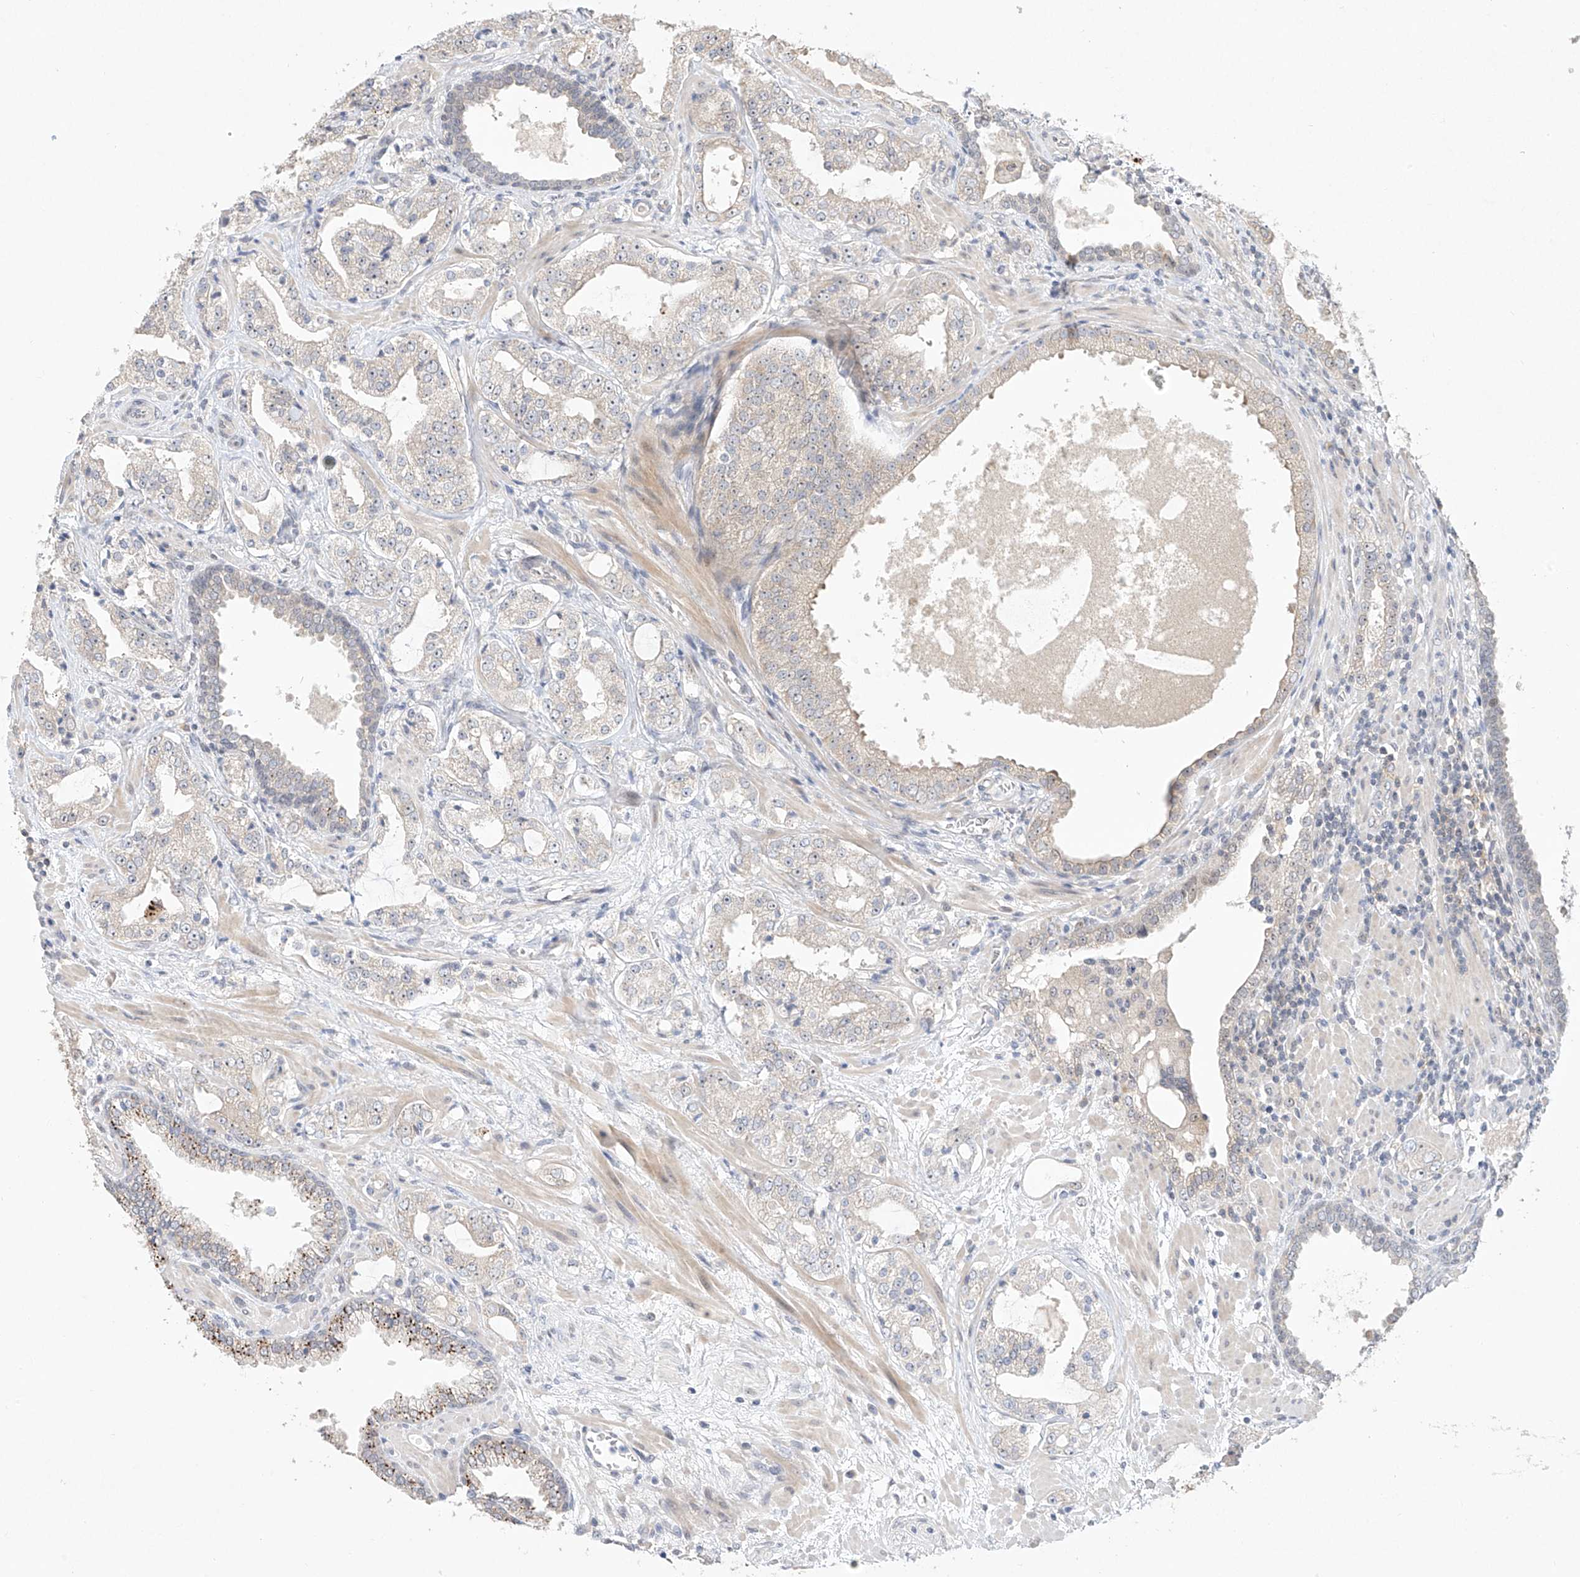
{"staining": {"intensity": "negative", "quantity": "none", "location": "none"}, "tissue": "prostate cancer", "cell_type": "Tumor cells", "image_type": "cancer", "snomed": [{"axis": "morphology", "description": "Adenocarcinoma, High grade"}, {"axis": "topography", "description": "Prostate"}], "caption": "The IHC micrograph has no significant expression in tumor cells of prostate cancer (adenocarcinoma (high-grade)) tissue.", "gene": "TASP1", "patient": {"sex": "male", "age": 64}}